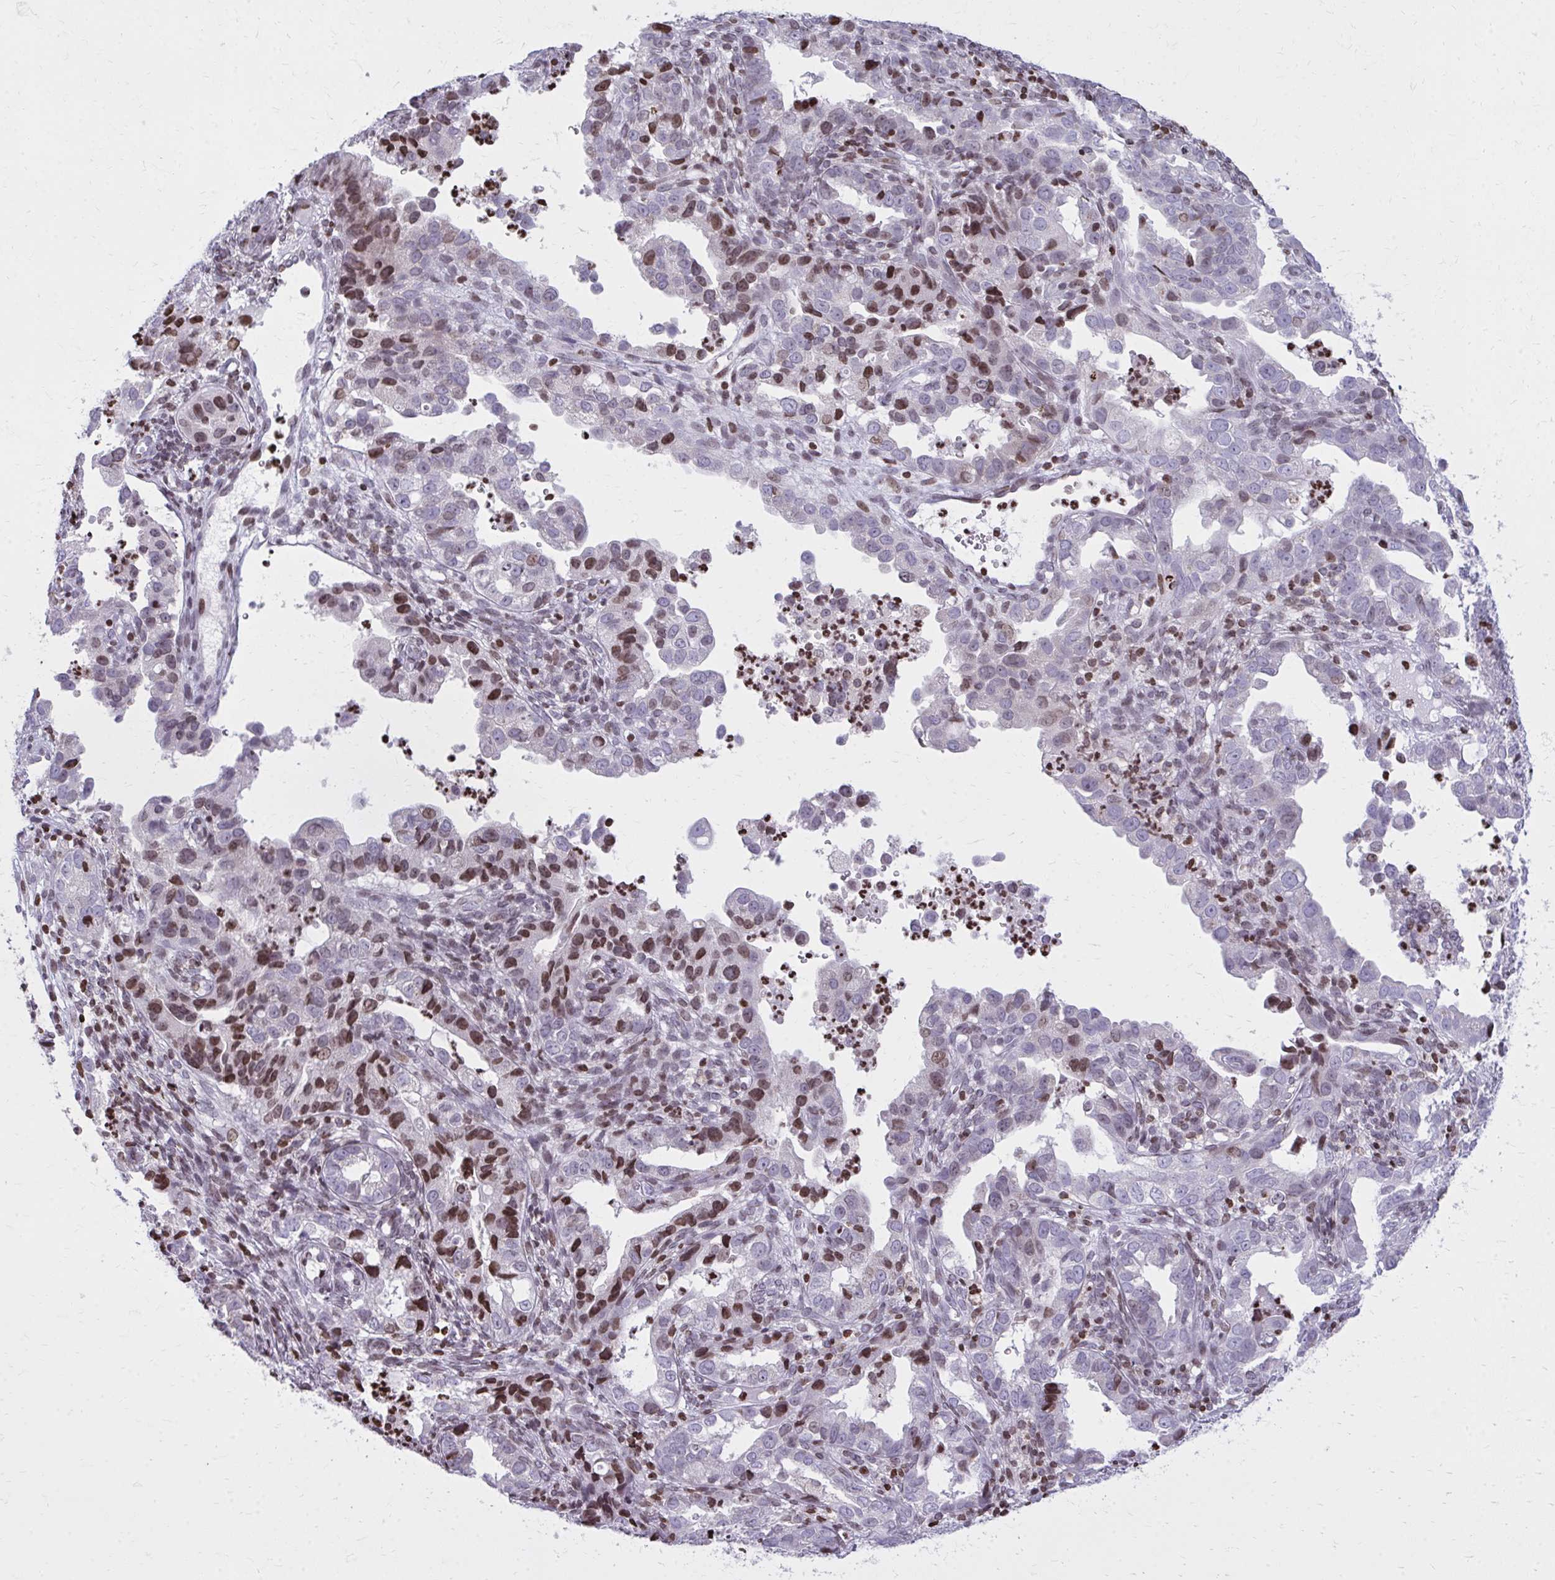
{"staining": {"intensity": "moderate", "quantity": "<25%", "location": "nuclear"}, "tissue": "endometrial cancer", "cell_type": "Tumor cells", "image_type": "cancer", "snomed": [{"axis": "morphology", "description": "Adenocarcinoma, NOS"}, {"axis": "topography", "description": "Endometrium"}], "caption": "High-magnification brightfield microscopy of adenocarcinoma (endometrial) stained with DAB (3,3'-diaminobenzidine) (brown) and counterstained with hematoxylin (blue). tumor cells exhibit moderate nuclear positivity is identified in about<25% of cells. The protein is stained brown, and the nuclei are stained in blue (DAB IHC with brightfield microscopy, high magnification).", "gene": "AP5M1", "patient": {"sex": "female", "age": 57}}